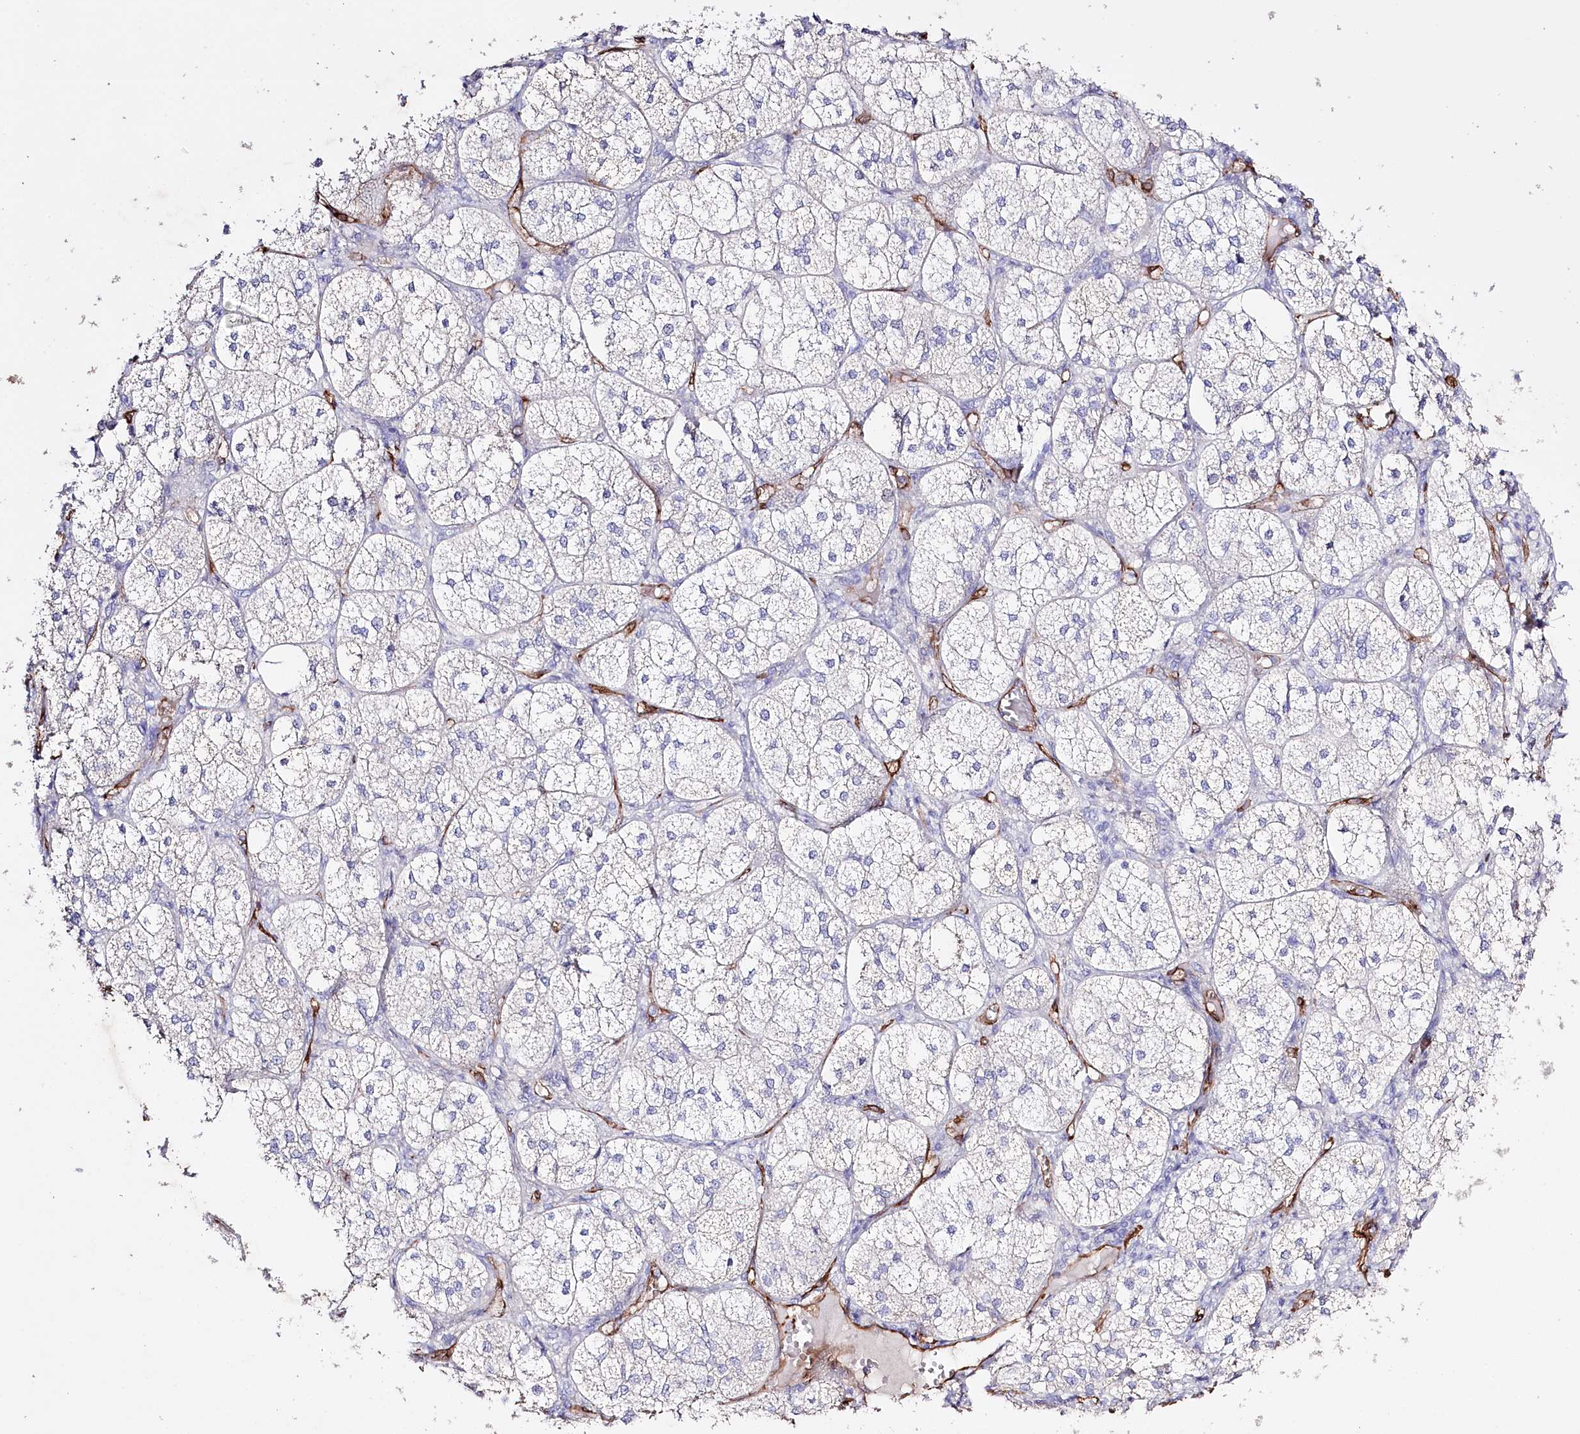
{"staining": {"intensity": "negative", "quantity": "none", "location": "none"}, "tissue": "adrenal gland", "cell_type": "Glandular cells", "image_type": "normal", "snomed": [{"axis": "morphology", "description": "Normal tissue, NOS"}, {"axis": "topography", "description": "Adrenal gland"}], "caption": "This is an IHC photomicrograph of benign adrenal gland. There is no positivity in glandular cells.", "gene": "SLC39A10", "patient": {"sex": "female", "age": 61}}